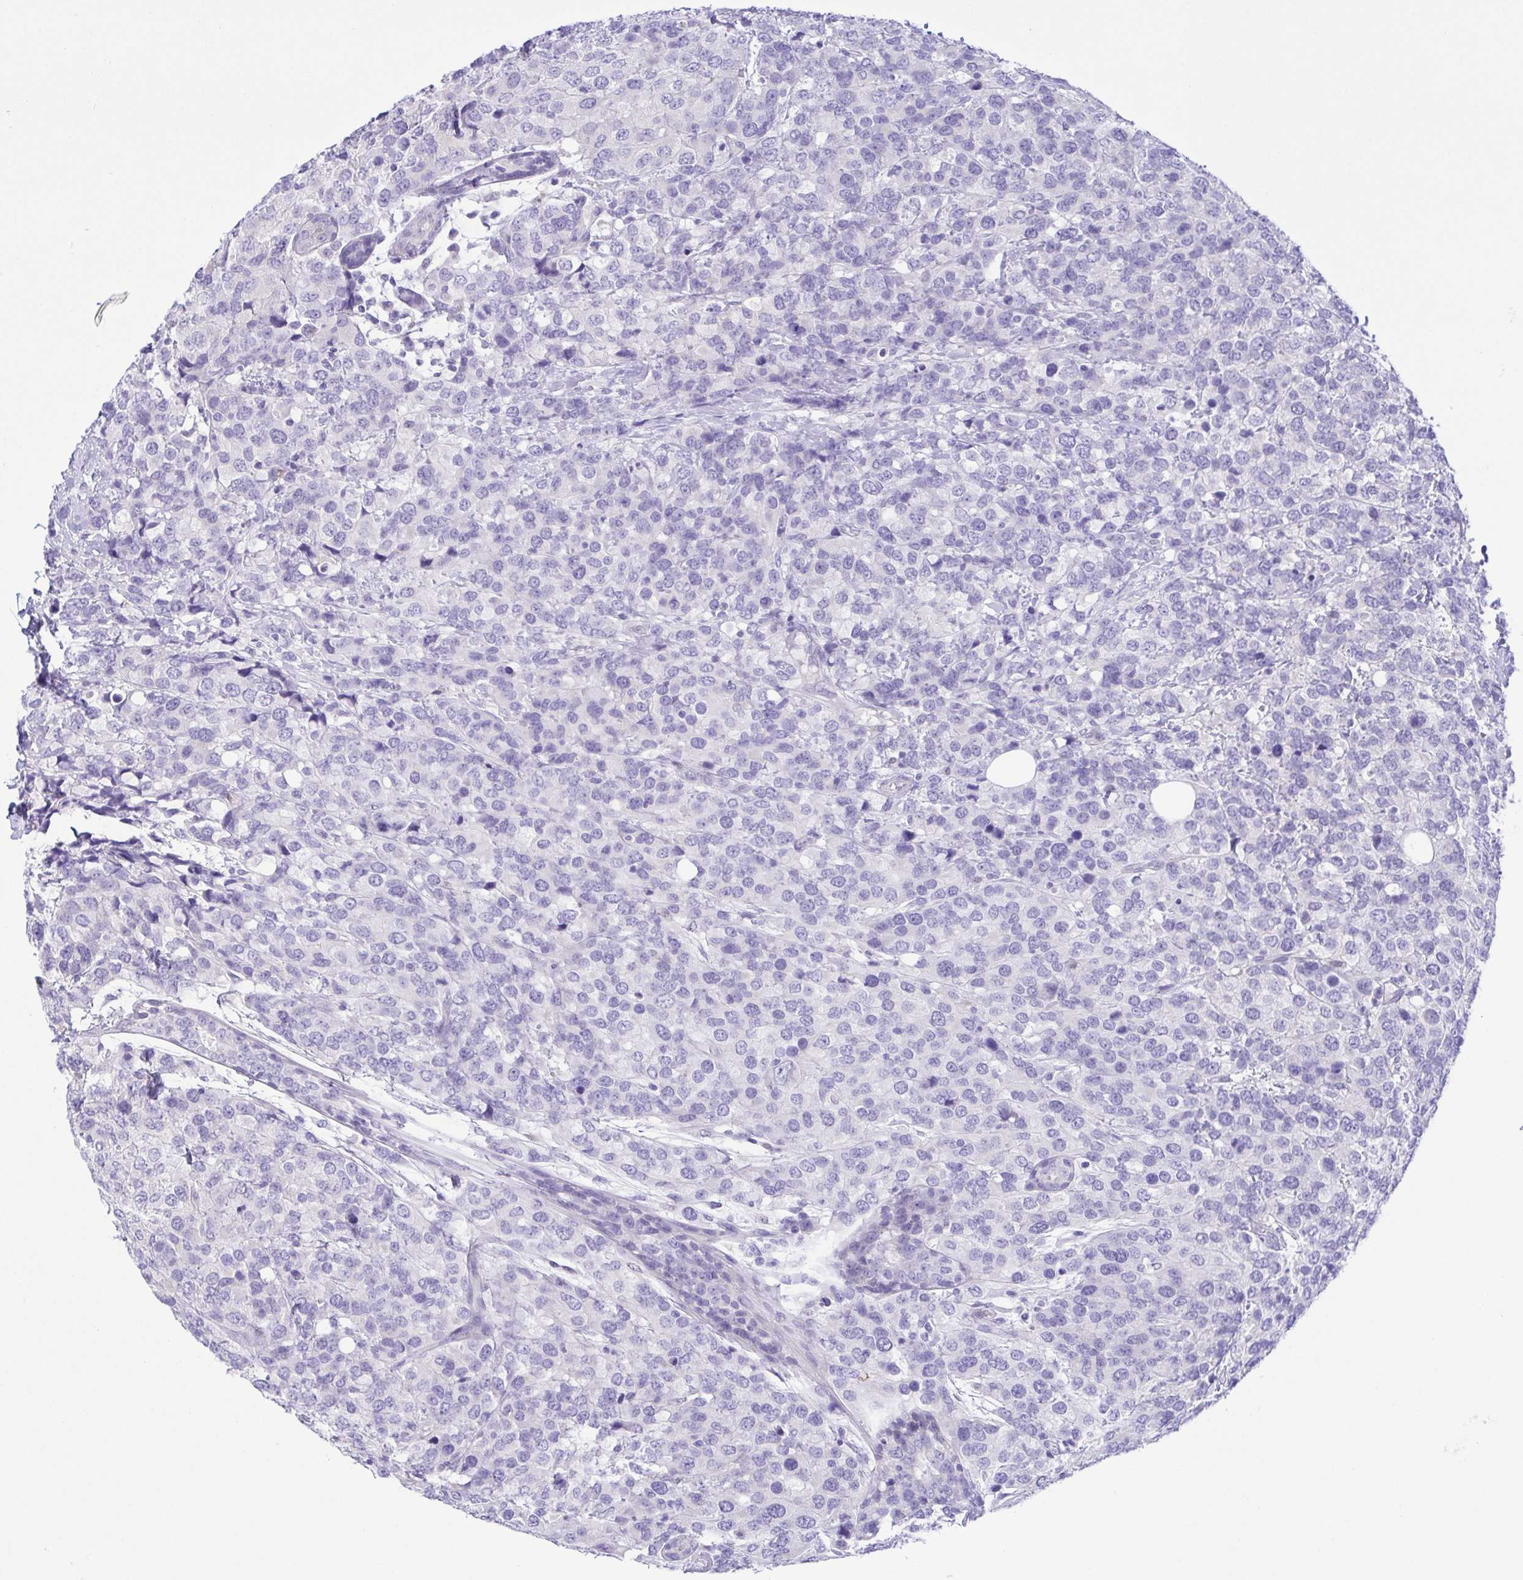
{"staining": {"intensity": "negative", "quantity": "none", "location": "none"}, "tissue": "breast cancer", "cell_type": "Tumor cells", "image_type": "cancer", "snomed": [{"axis": "morphology", "description": "Lobular carcinoma"}, {"axis": "topography", "description": "Breast"}], "caption": "Breast lobular carcinoma was stained to show a protein in brown. There is no significant staining in tumor cells.", "gene": "EPB42", "patient": {"sex": "female", "age": 59}}